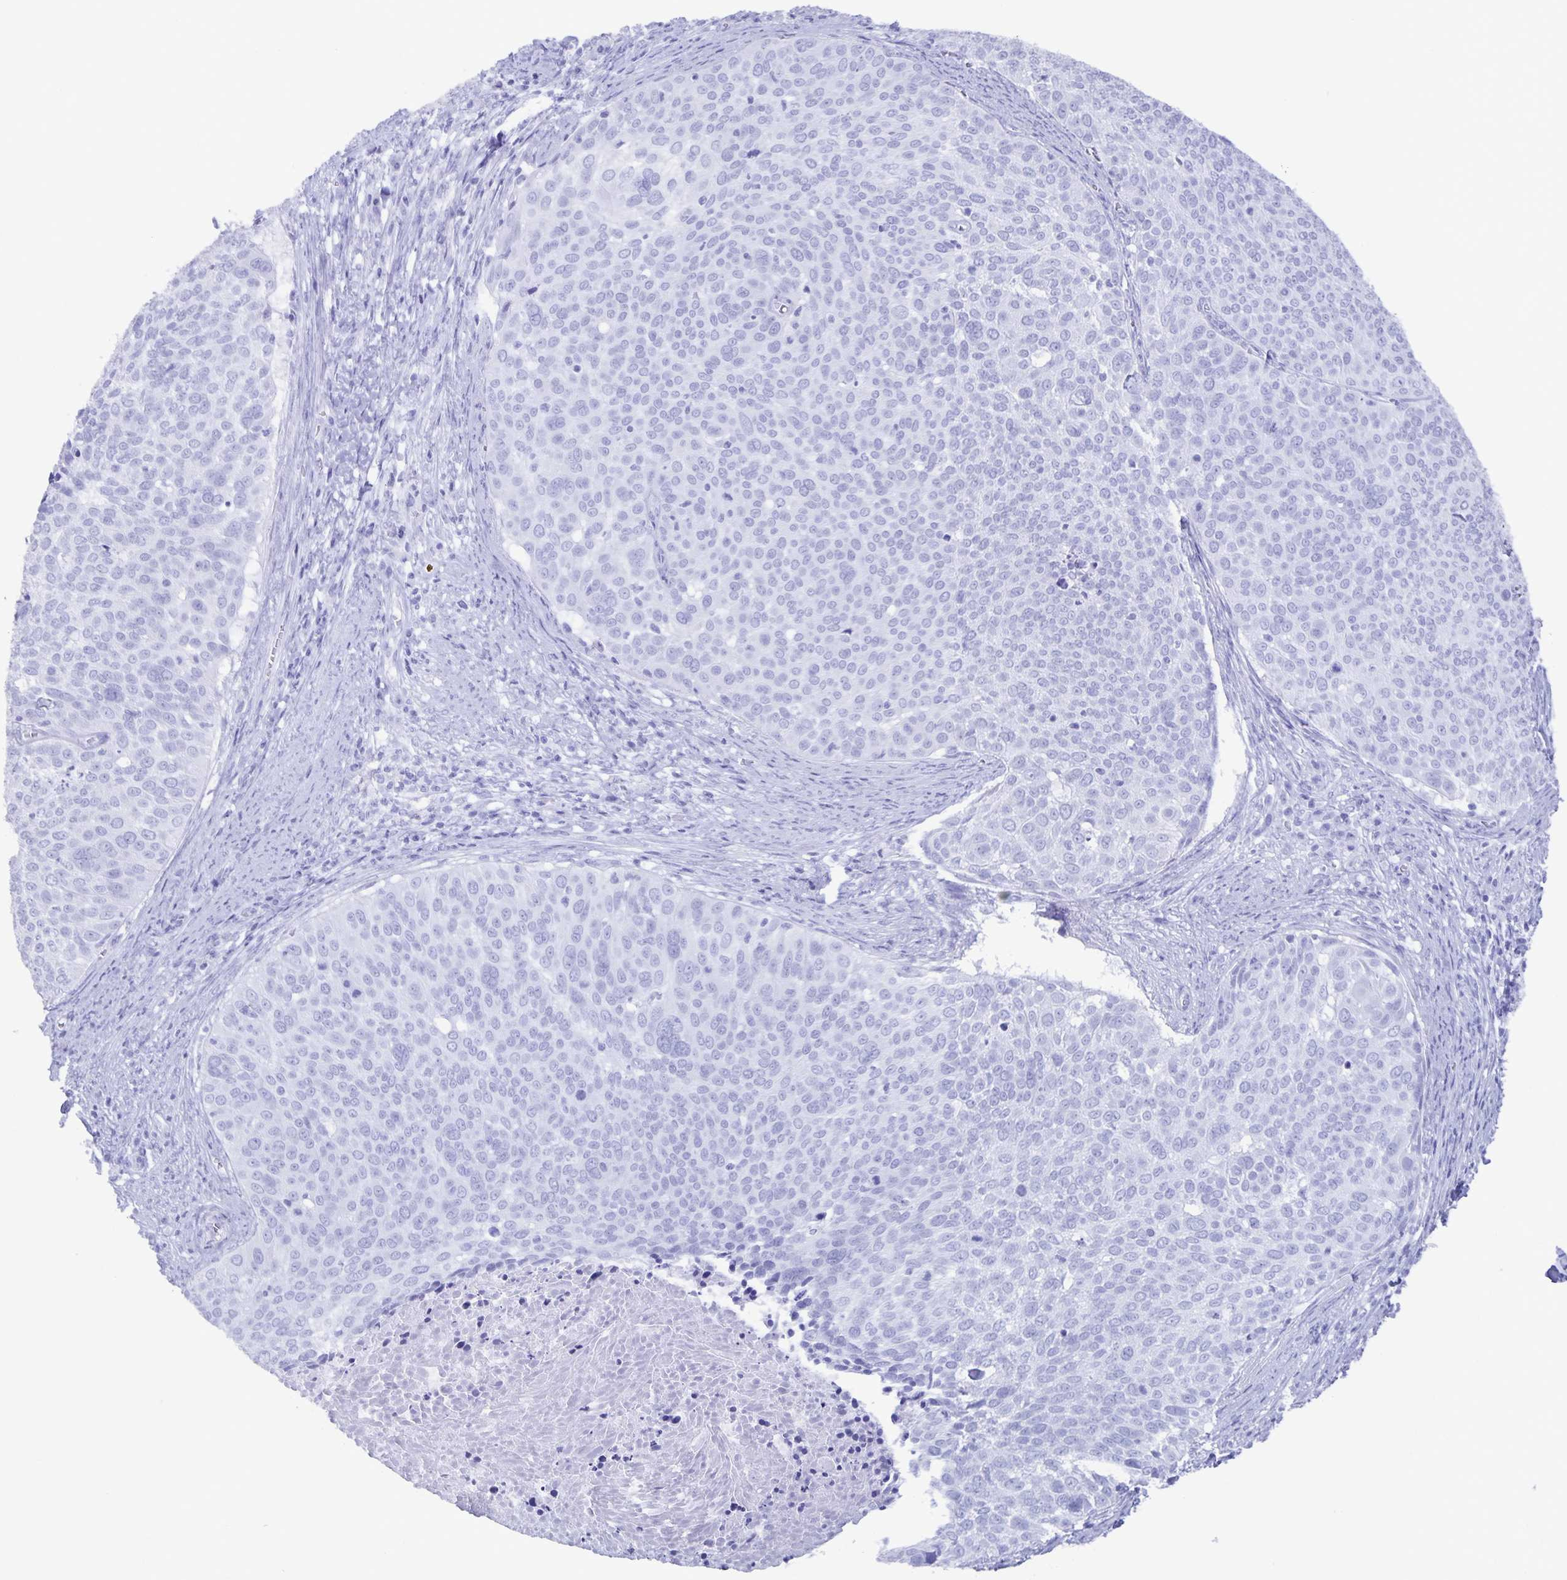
{"staining": {"intensity": "negative", "quantity": "none", "location": "none"}, "tissue": "cervical cancer", "cell_type": "Tumor cells", "image_type": "cancer", "snomed": [{"axis": "morphology", "description": "Squamous cell carcinoma, NOS"}, {"axis": "topography", "description": "Cervix"}], "caption": "High magnification brightfield microscopy of cervical cancer stained with DAB (brown) and counterstained with hematoxylin (blue): tumor cells show no significant positivity.", "gene": "AQP4", "patient": {"sex": "female", "age": 39}}